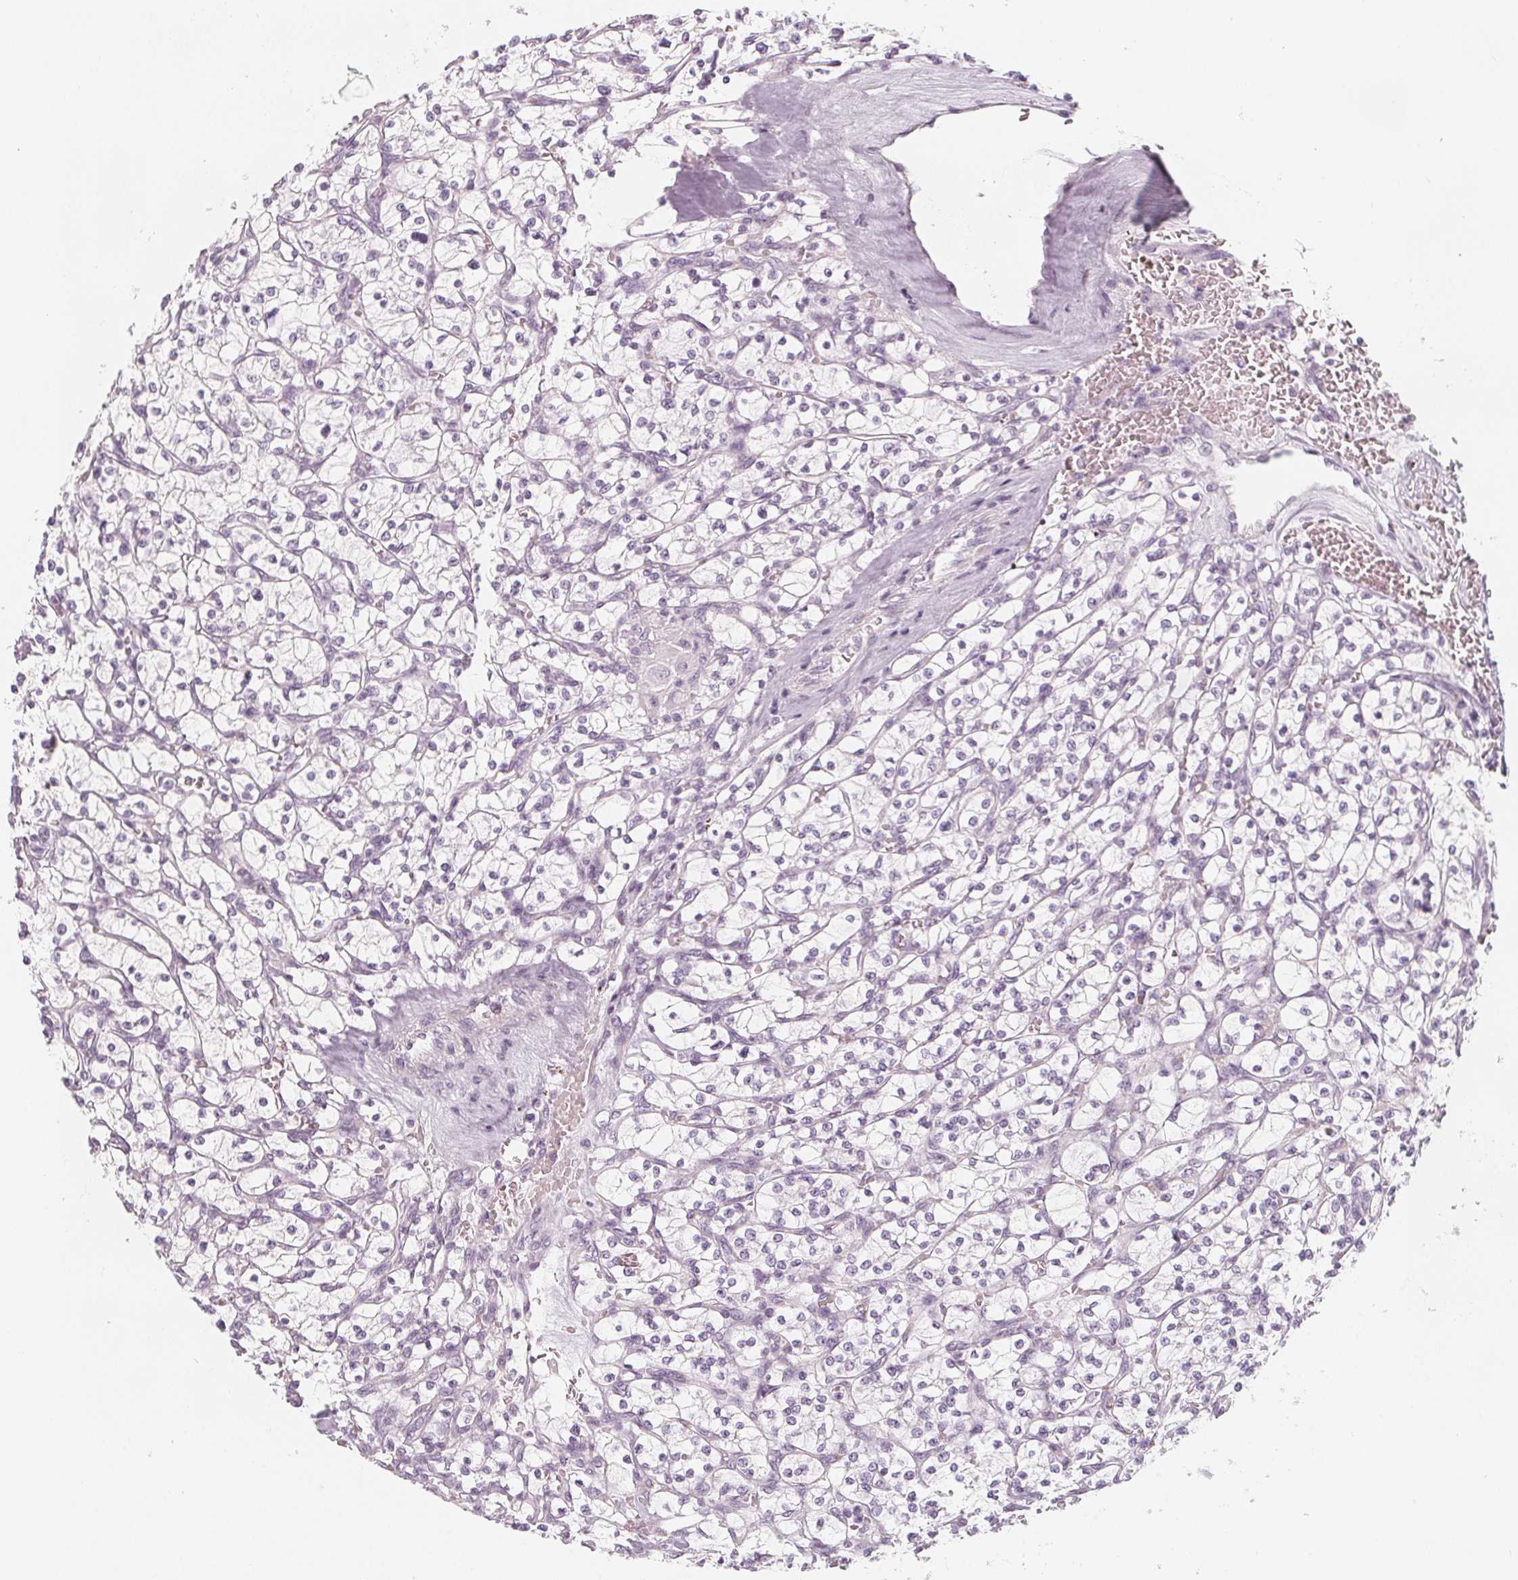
{"staining": {"intensity": "negative", "quantity": "none", "location": "none"}, "tissue": "renal cancer", "cell_type": "Tumor cells", "image_type": "cancer", "snomed": [{"axis": "morphology", "description": "Adenocarcinoma, NOS"}, {"axis": "topography", "description": "Kidney"}], "caption": "An IHC image of renal cancer (adenocarcinoma) is shown. There is no staining in tumor cells of renal cancer (adenocarcinoma). (DAB (3,3'-diaminobenzidine) immunohistochemistry (IHC) visualized using brightfield microscopy, high magnification).", "gene": "MAP1A", "patient": {"sex": "female", "age": 64}}